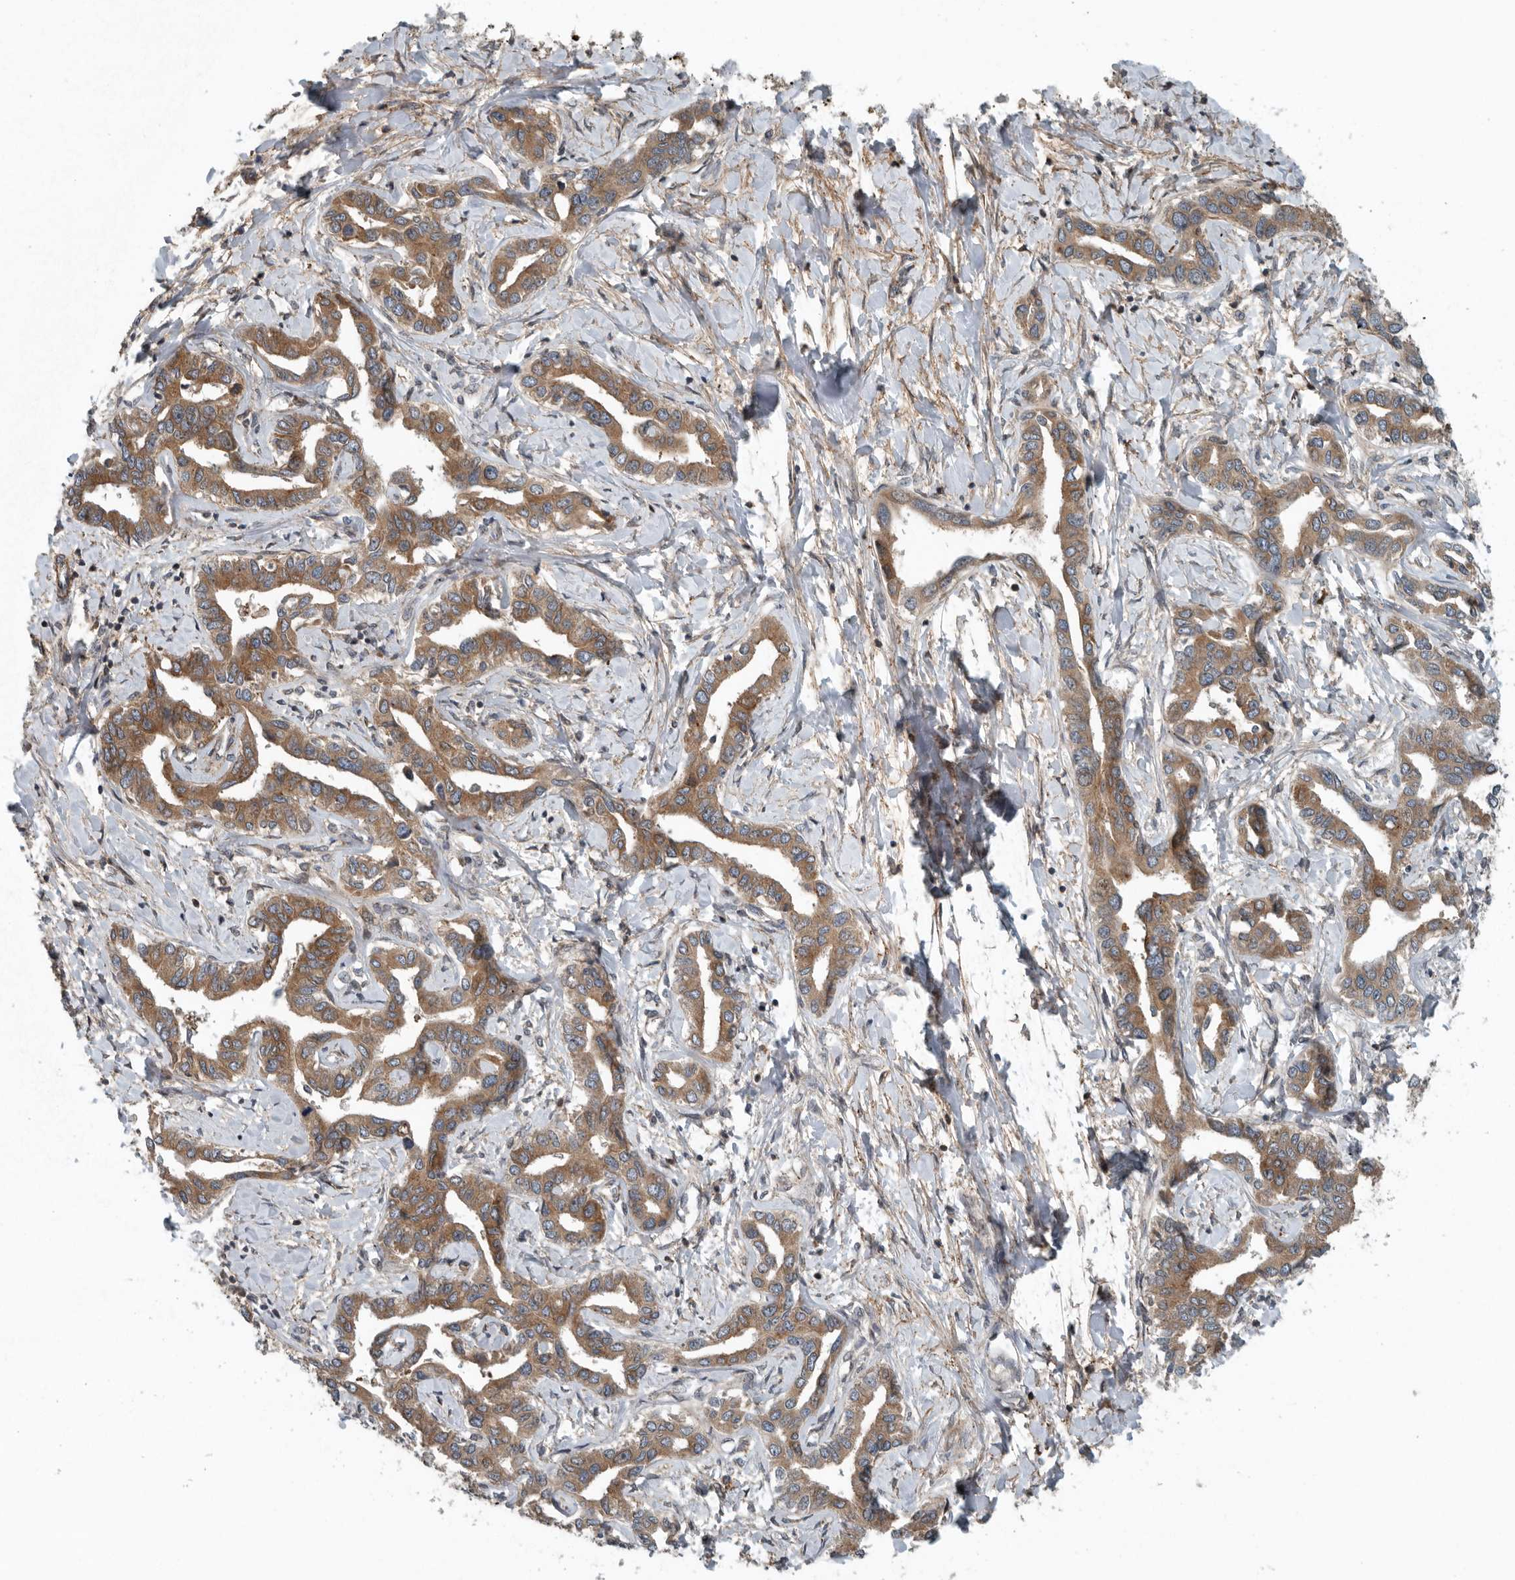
{"staining": {"intensity": "moderate", "quantity": ">75%", "location": "cytoplasmic/membranous"}, "tissue": "liver cancer", "cell_type": "Tumor cells", "image_type": "cancer", "snomed": [{"axis": "morphology", "description": "Cholangiocarcinoma"}, {"axis": "topography", "description": "Liver"}], "caption": "The image shows staining of liver cancer, revealing moderate cytoplasmic/membranous protein staining (brown color) within tumor cells. (IHC, brightfield microscopy, high magnification).", "gene": "AMFR", "patient": {"sex": "male", "age": 59}}